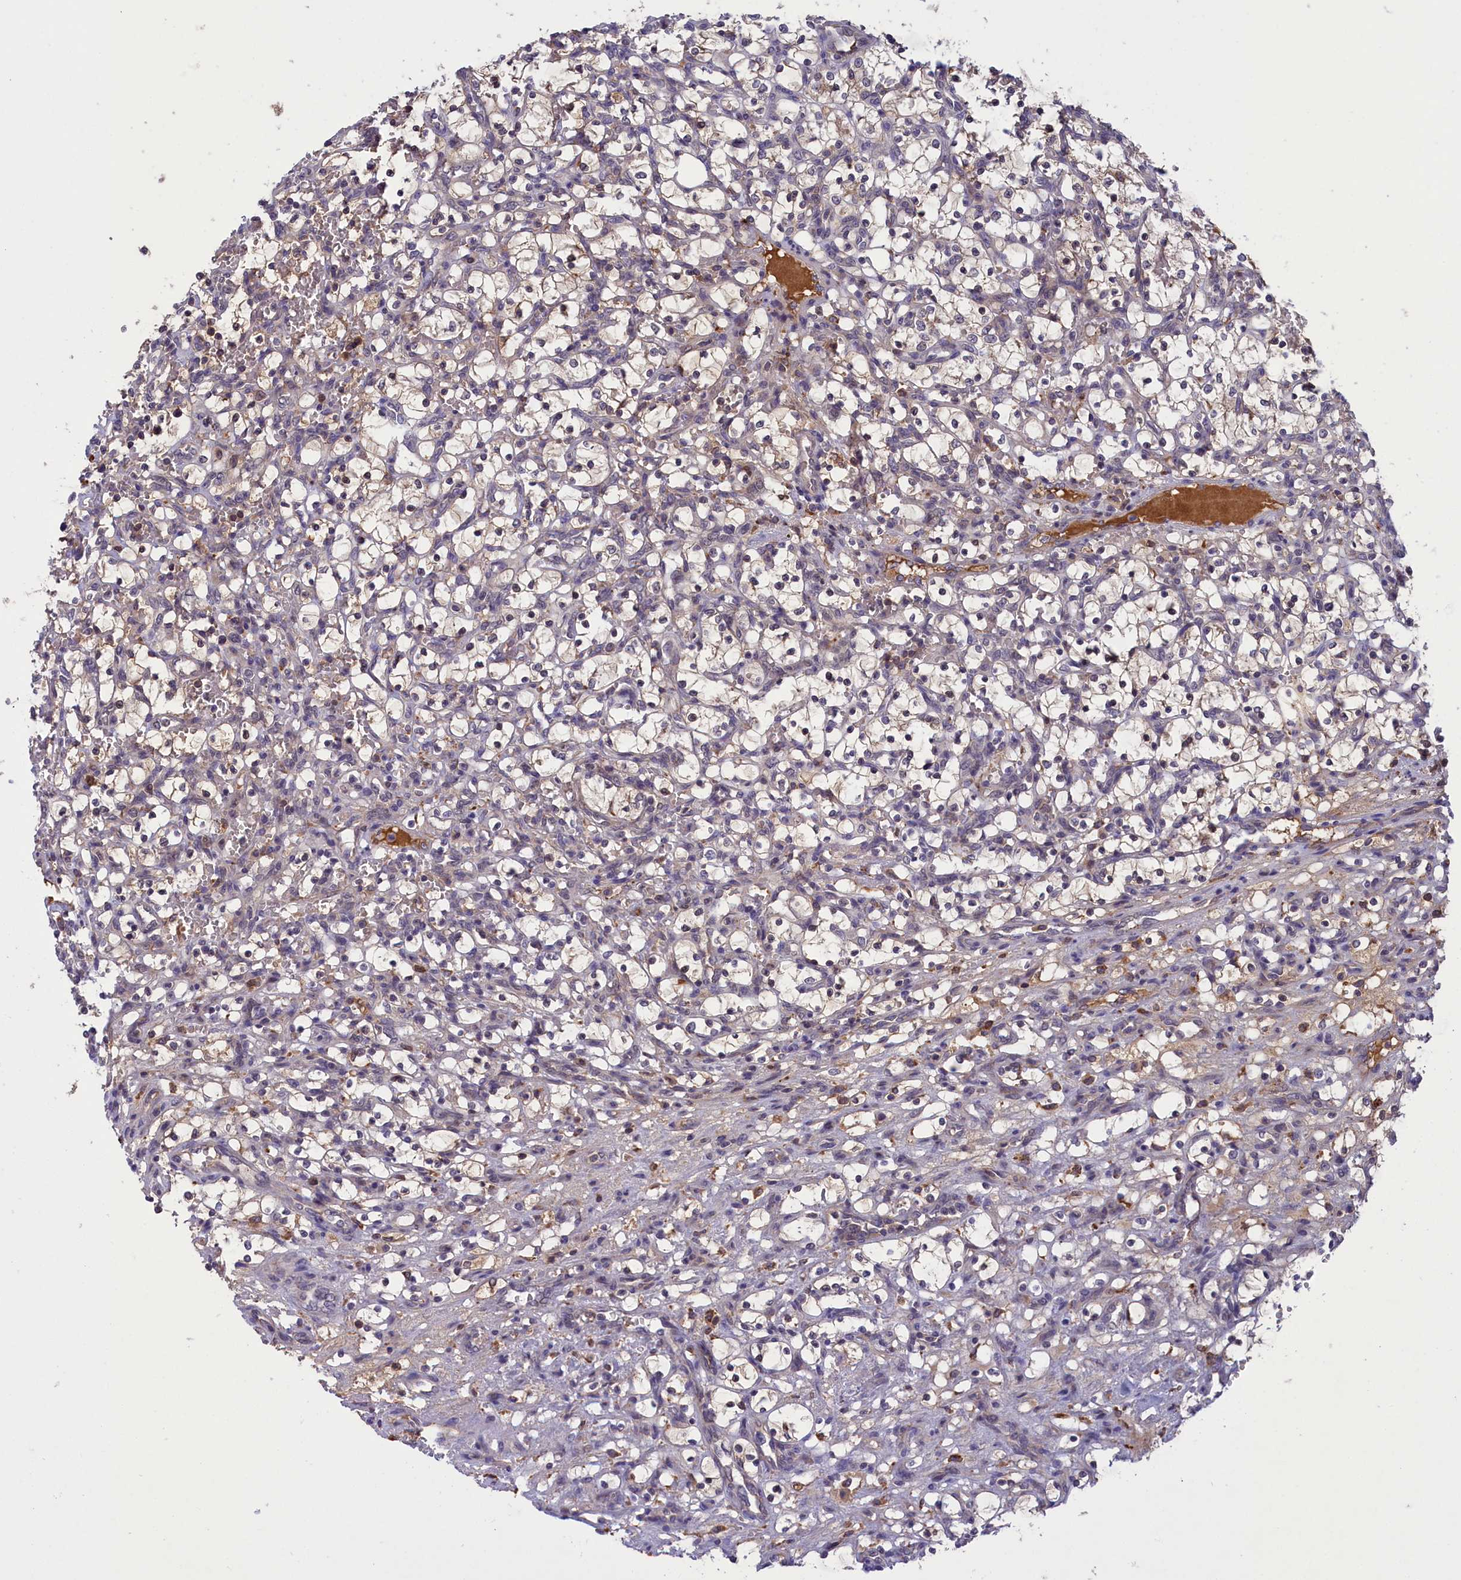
{"staining": {"intensity": "weak", "quantity": "<25%", "location": "cytoplasmic/membranous"}, "tissue": "renal cancer", "cell_type": "Tumor cells", "image_type": "cancer", "snomed": [{"axis": "morphology", "description": "Adenocarcinoma, NOS"}, {"axis": "topography", "description": "Kidney"}], "caption": "Human renal adenocarcinoma stained for a protein using immunohistochemistry exhibits no expression in tumor cells.", "gene": "STYX", "patient": {"sex": "female", "age": 69}}